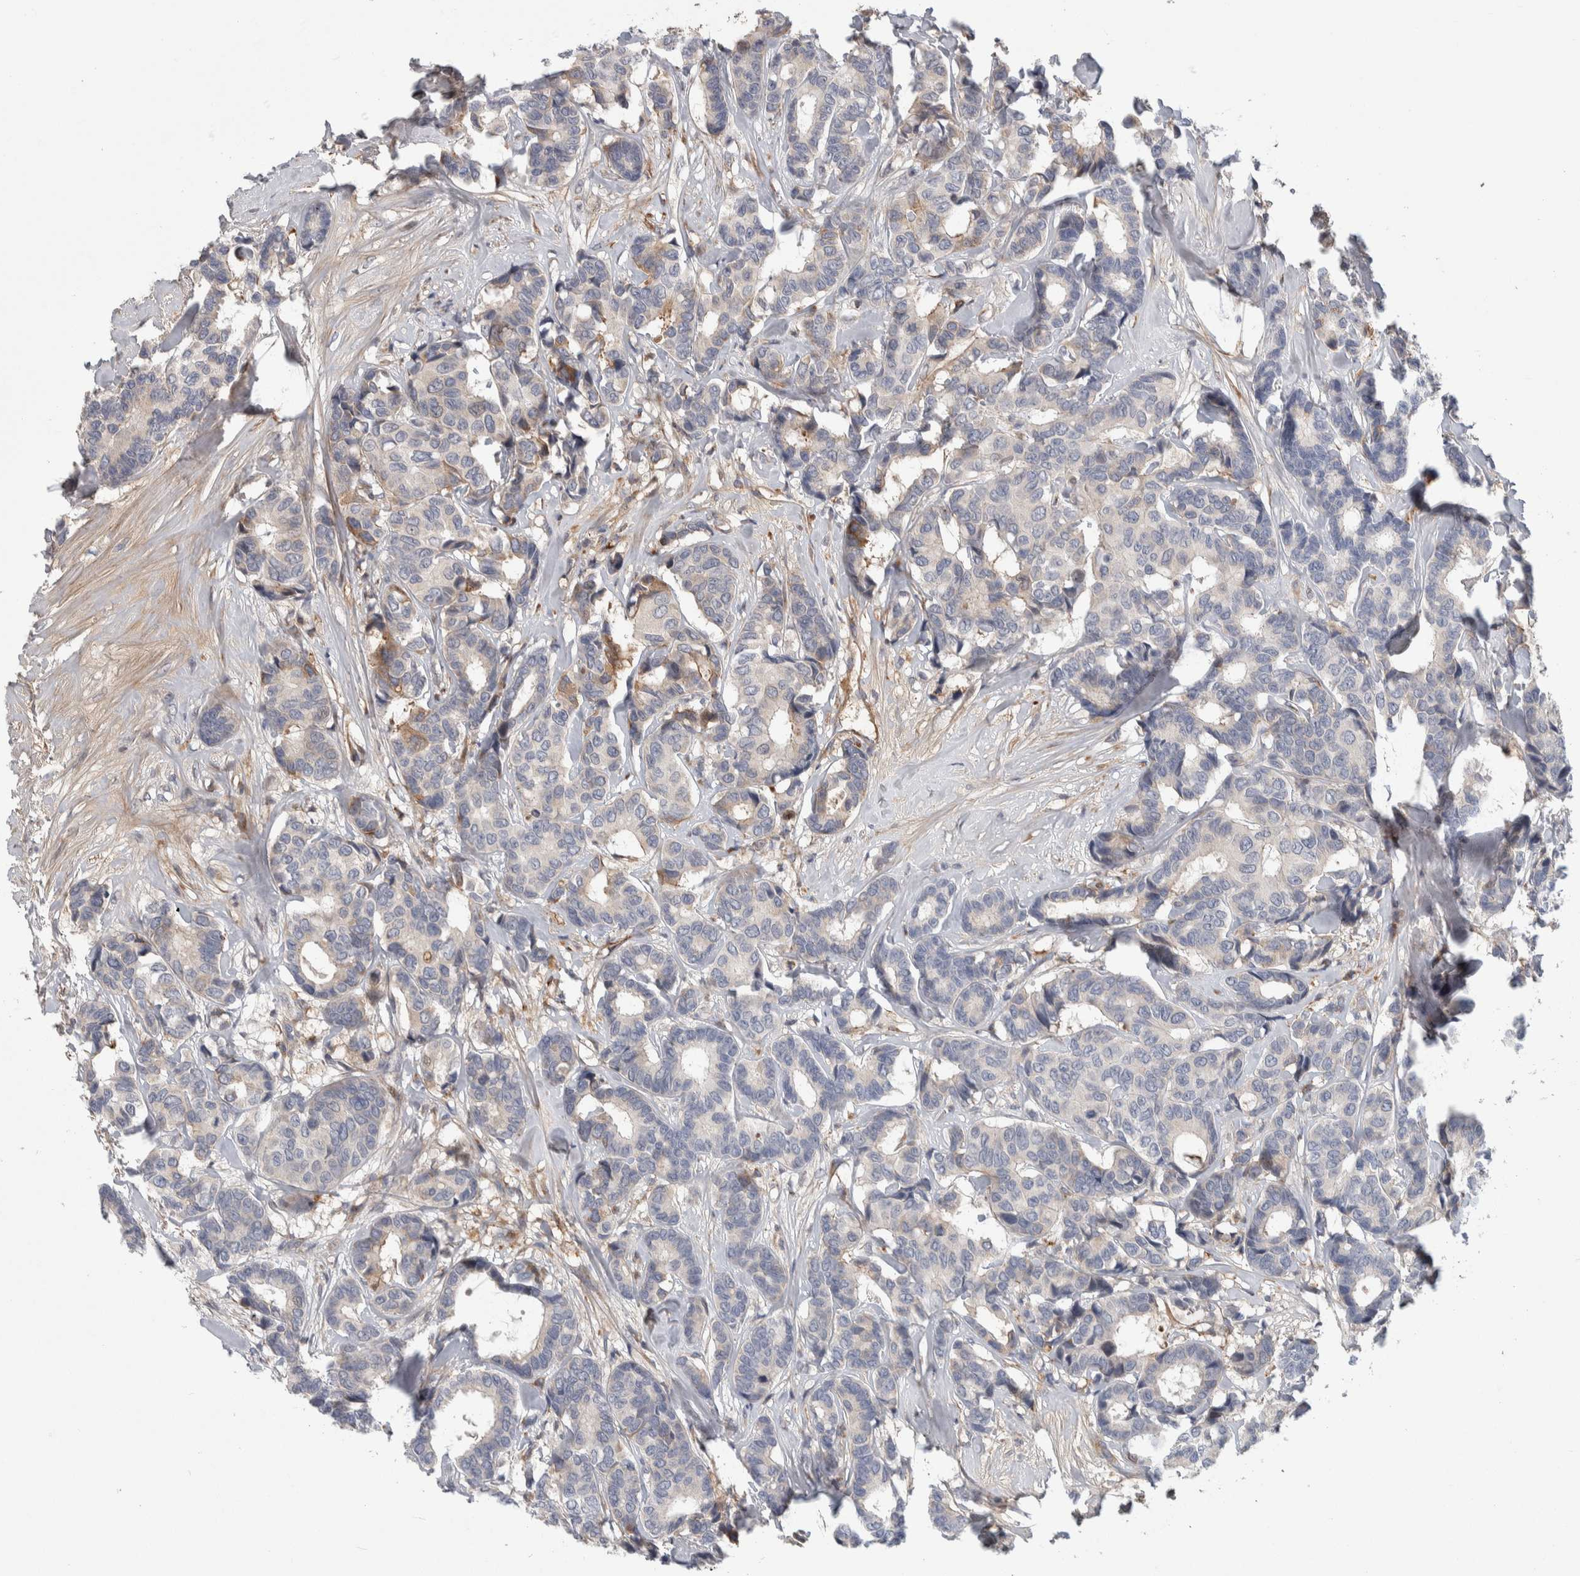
{"staining": {"intensity": "moderate", "quantity": "<25%", "location": "cytoplasmic/membranous"}, "tissue": "breast cancer", "cell_type": "Tumor cells", "image_type": "cancer", "snomed": [{"axis": "morphology", "description": "Duct carcinoma"}, {"axis": "topography", "description": "Breast"}], "caption": "This histopathology image demonstrates IHC staining of breast cancer (intraductal carcinoma), with low moderate cytoplasmic/membranous positivity in approximately <25% of tumor cells.", "gene": "PSMG3", "patient": {"sex": "female", "age": 87}}